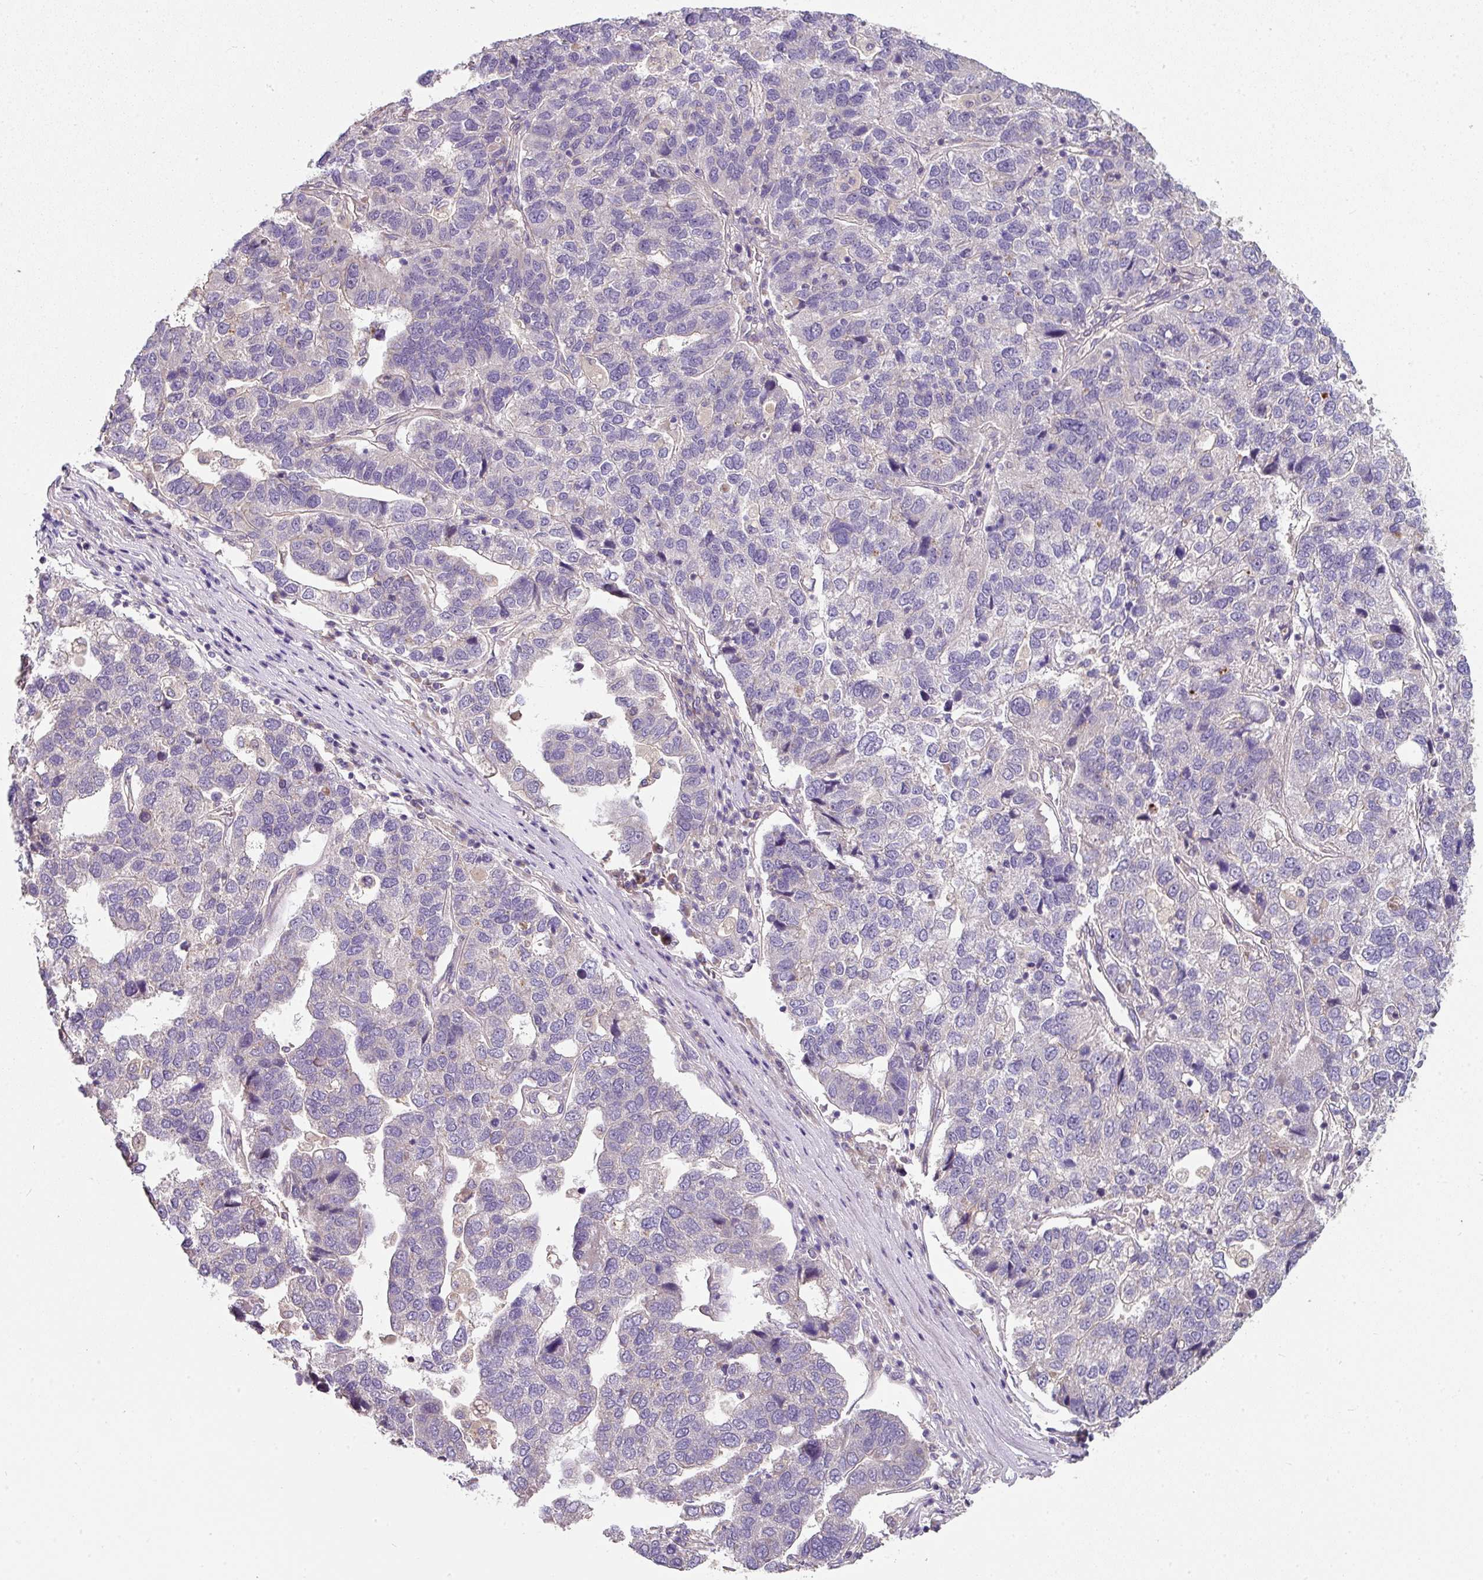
{"staining": {"intensity": "negative", "quantity": "none", "location": "none"}, "tissue": "pancreatic cancer", "cell_type": "Tumor cells", "image_type": "cancer", "snomed": [{"axis": "morphology", "description": "Adenocarcinoma, NOS"}, {"axis": "topography", "description": "Pancreas"}], "caption": "Immunohistochemistry image of pancreatic cancer (adenocarcinoma) stained for a protein (brown), which reveals no positivity in tumor cells.", "gene": "C4orf48", "patient": {"sex": "female", "age": 61}}